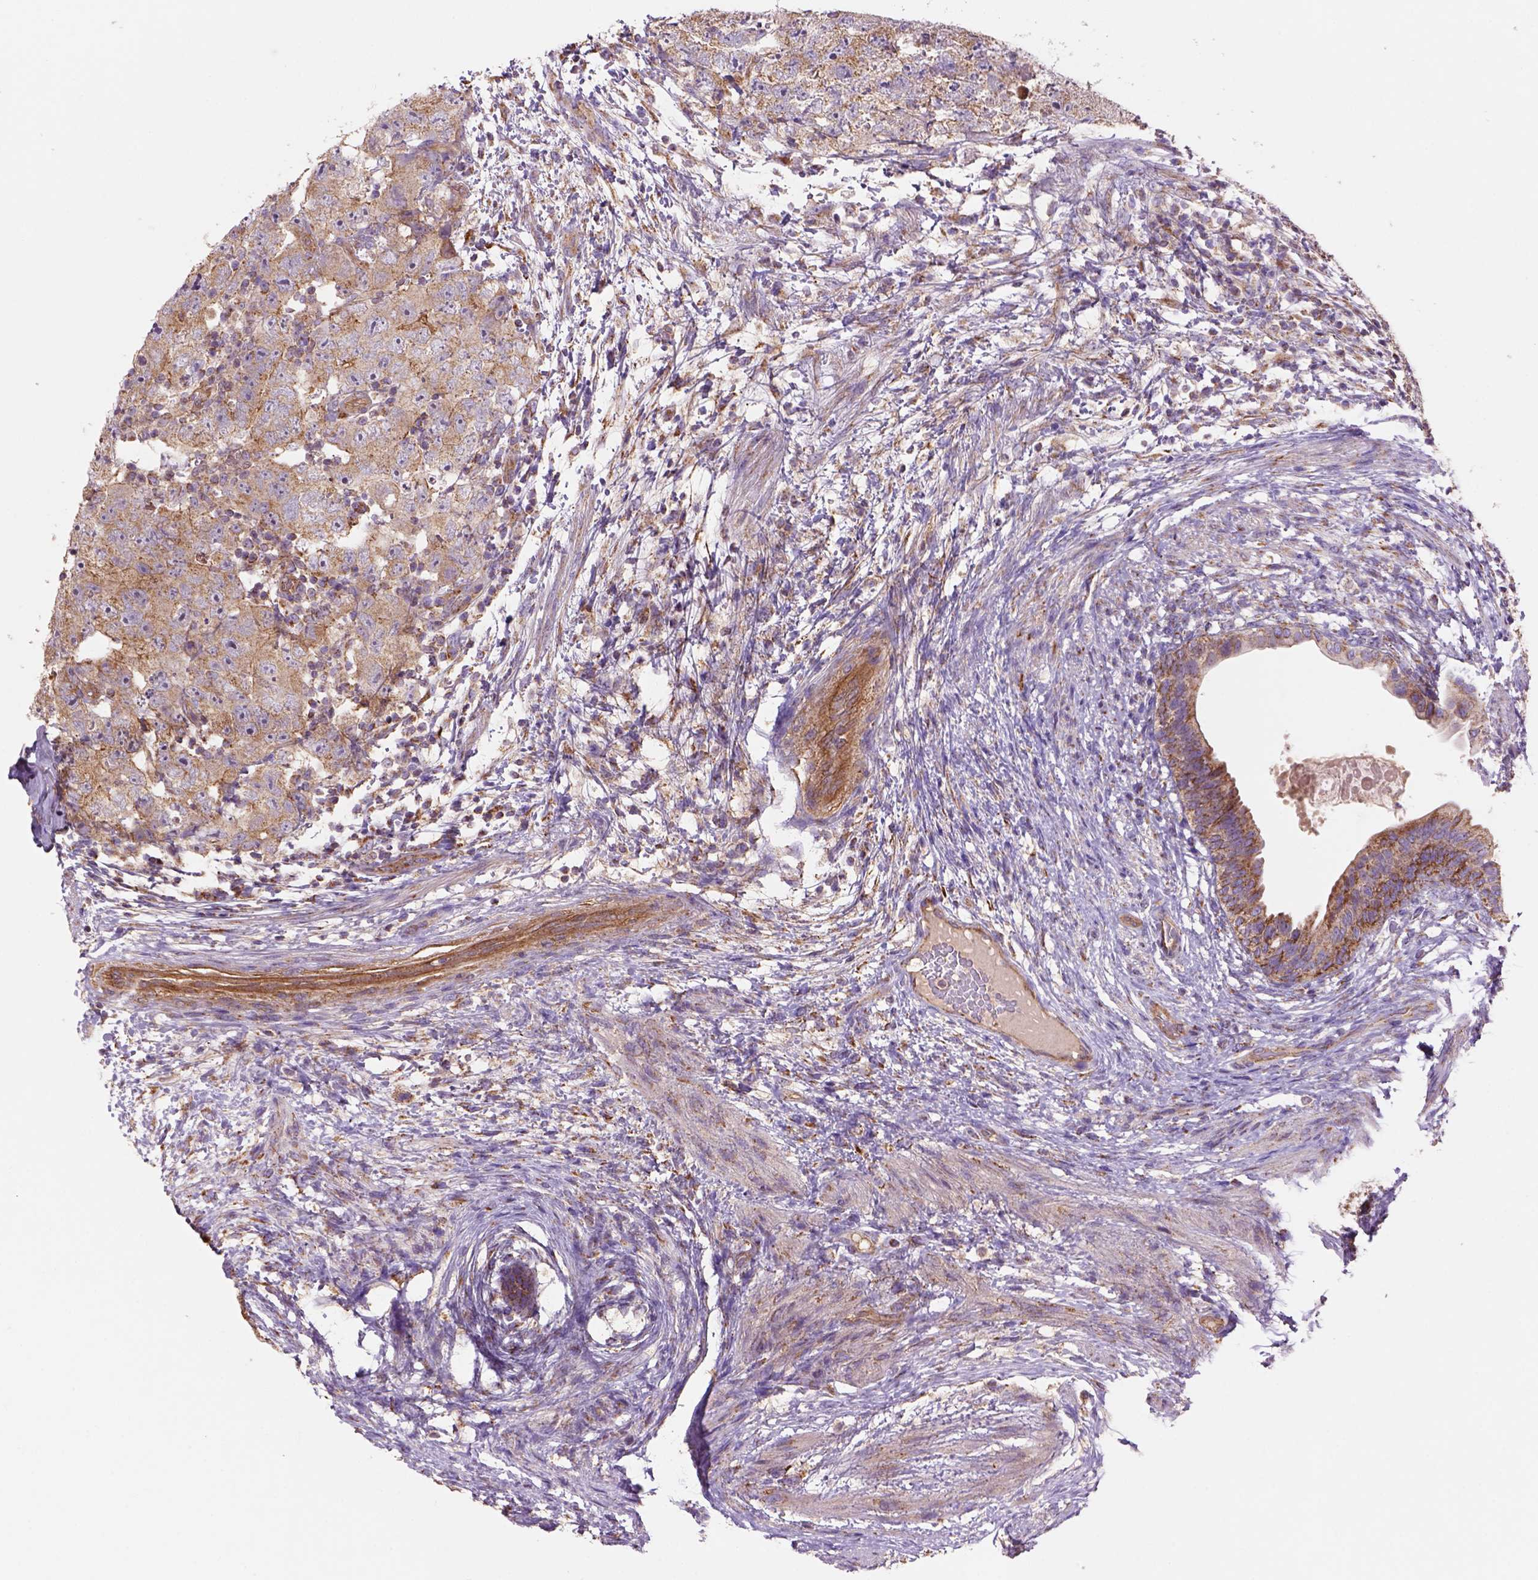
{"staining": {"intensity": "moderate", "quantity": "<25%", "location": "cytoplasmic/membranous"}, "tissue": "testis cancer", "cell_type": "Tumor cells", "image_type": "cancer", "snomed": [{"axis": "morphology", "description": "Carcinoma, Embryonal, NOS"}, {"axis": "topography", "description": "Testis"}], "caption": "A histopathology image of human testis embryonal carcinoma stained for a protein demonstrates moderate cytoplasmic/membranous brown staining in tumor cells. (Stains: DAB (3,3'-diaminobenzidine) in brown, nuclei in blue, Microscopy: brightfield microscopy at high magnification).", "gene": "WARS2", "patient": {"sex": "male", "age": 24}}